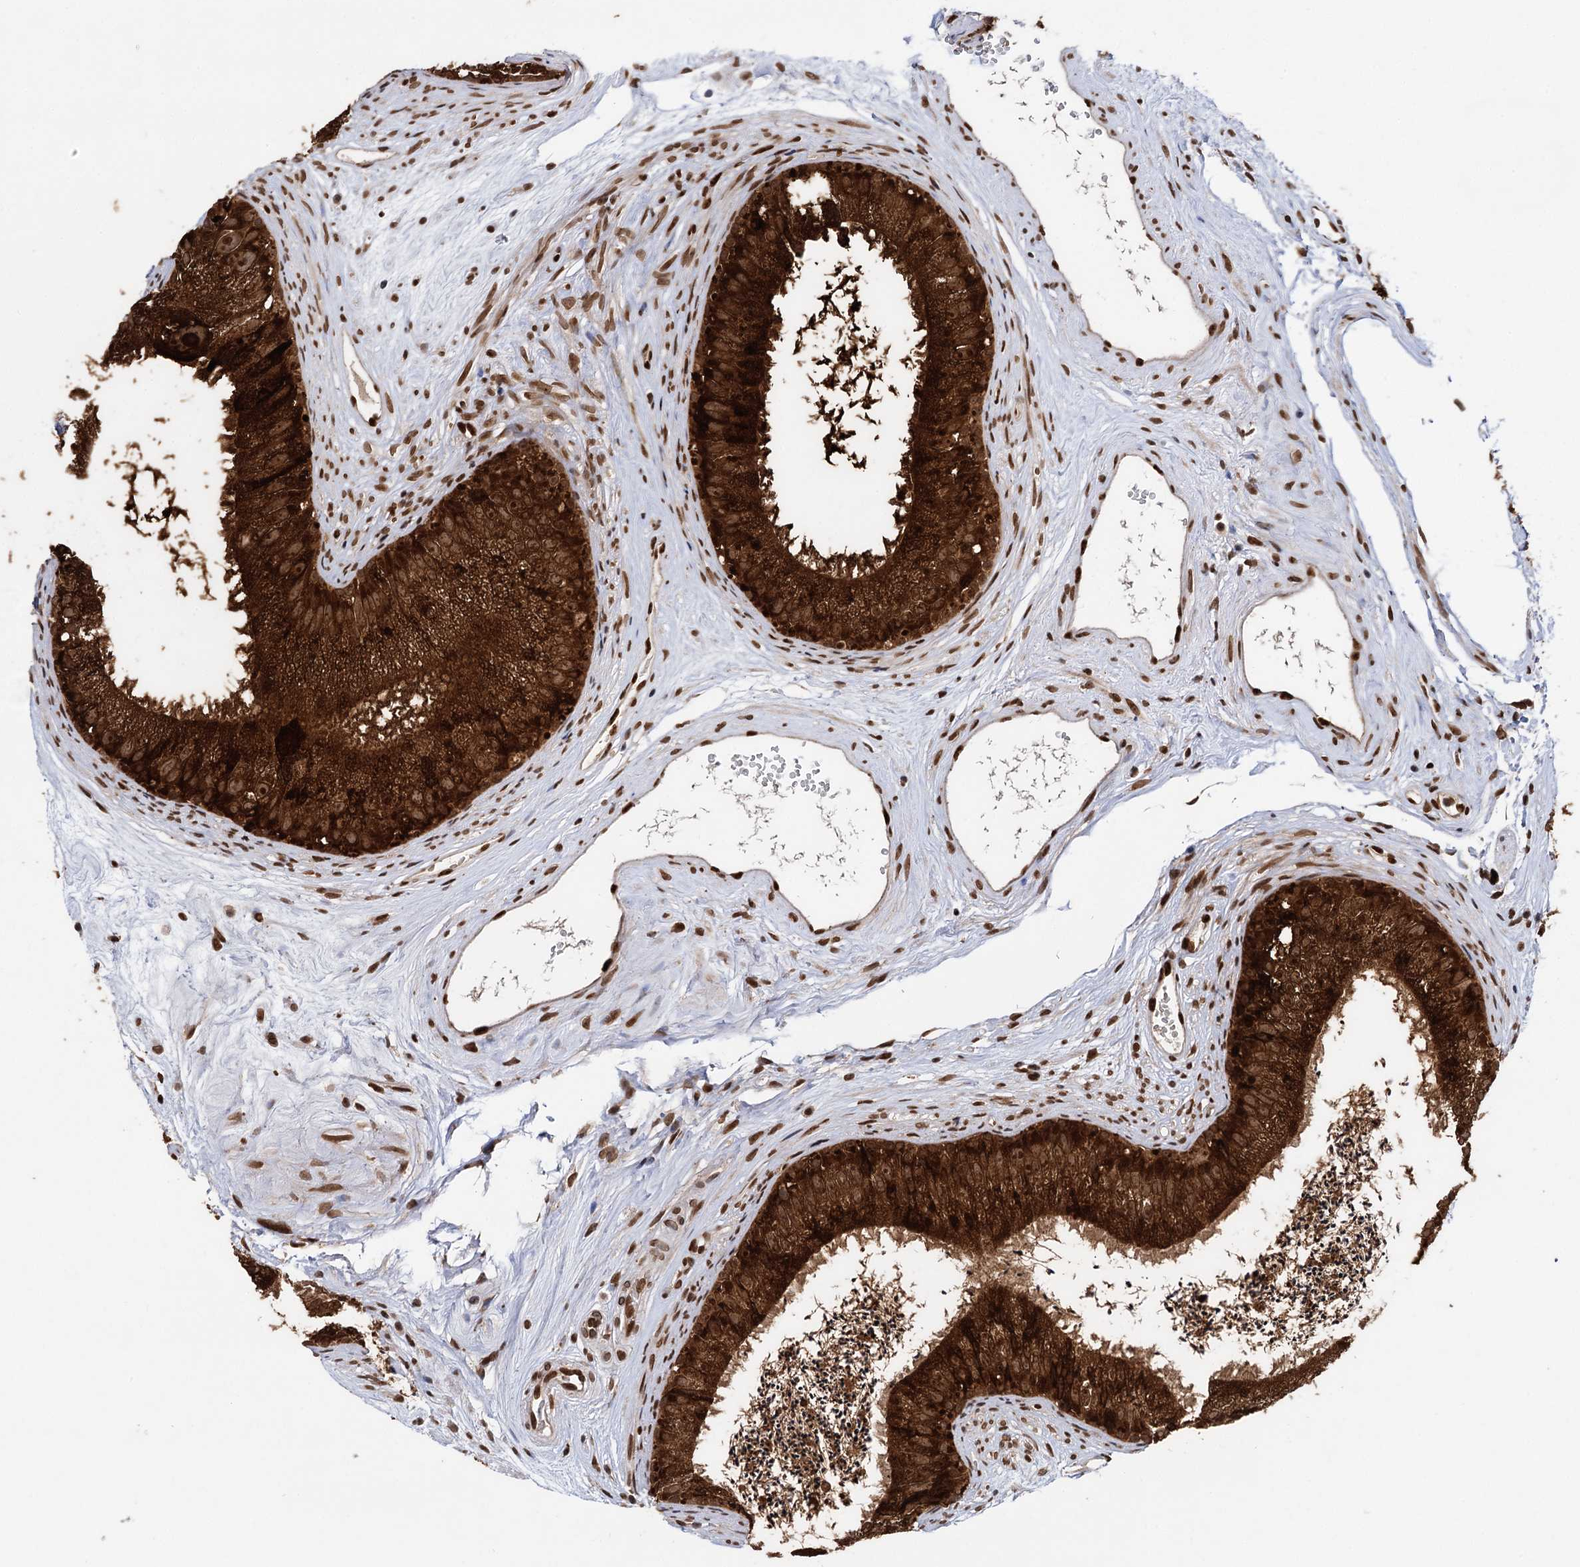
{"staining": {"intensity": "strong", "quantity": ">75%", "location": "cytoplasmic/membranous,nuclear"}, "tissue": "epididymis", "cell_type": "Glandular cells", "image_type": "normal", "snomed": [{"axis": "morphology", "description": "Normal tissue, NOS"}, {"axis": "topography", "description": "Epididymis"}], "caption": "Glandular cells exhibit high levels of strong cytoplasmic/membranous,nuclear positivity in about >75% of cells in benign epididymis. The protein is stained brown, and the nuclei are stained in blue (DAB IHC with brightfield microscopy, high magnification).", "gene": "MESD", "patient": {"sex": "male", "age": 77}}